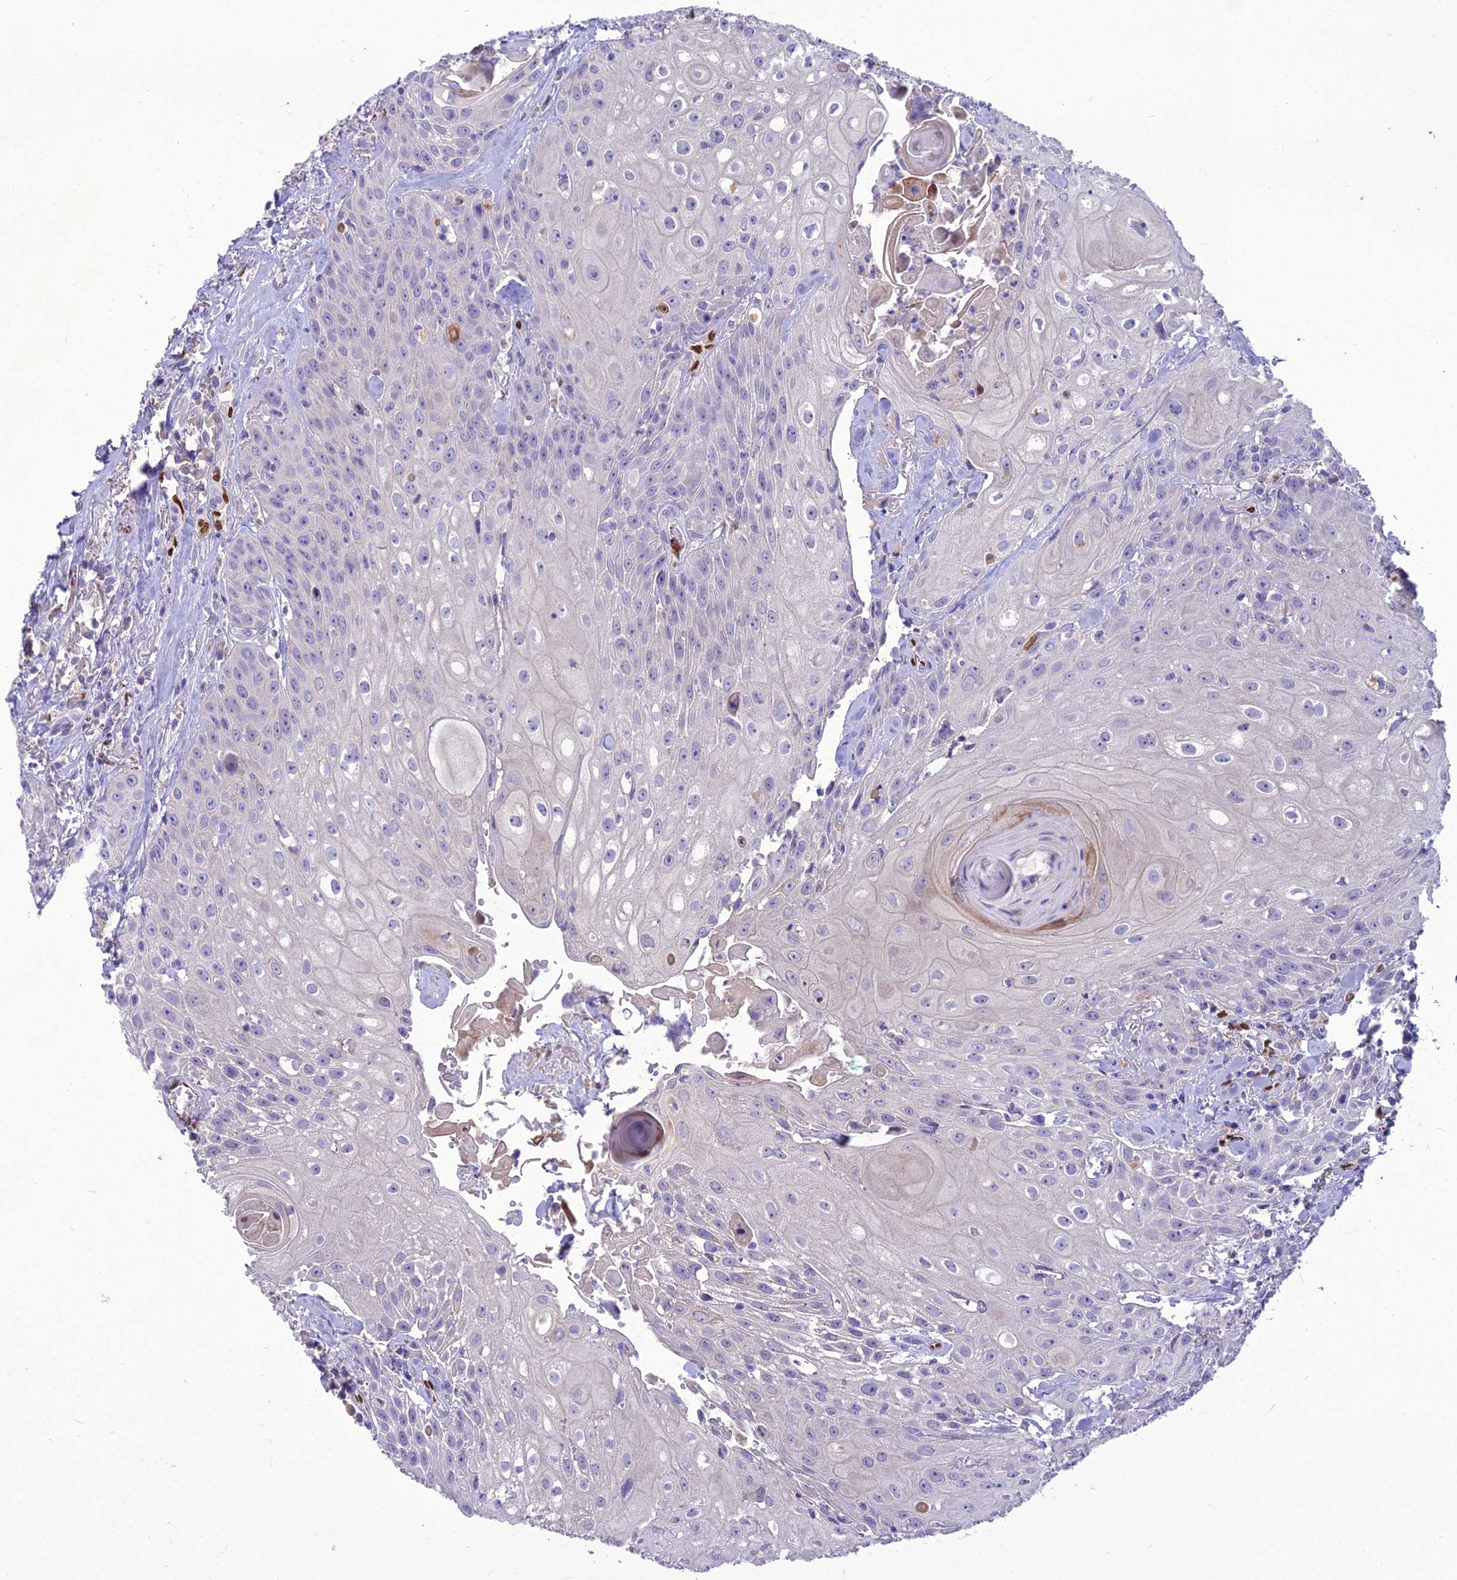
{"staining": {"intensity": "negative", "quantity": "none", "location": "none"}, "tissue": "head and neck cancer", "cell_type": "Tumor cells", "image_type": "cancer", "snomed": [{"axis": "morphology", "description": "Squamous cell carcinoma, NOS"}, {"axis": "topography", "description": "Oral tissue"}, {"axis": "topography", "description": "Head-Neck"}], "caption": "Immunohistochemistry image of neoplastic tissue: head and neck squamous cell carcinoma stained with DAB displays no significant protein staining in tumor cells.", "gene": "NOVA2", "patient": {"sex": "female", "age": 82}}